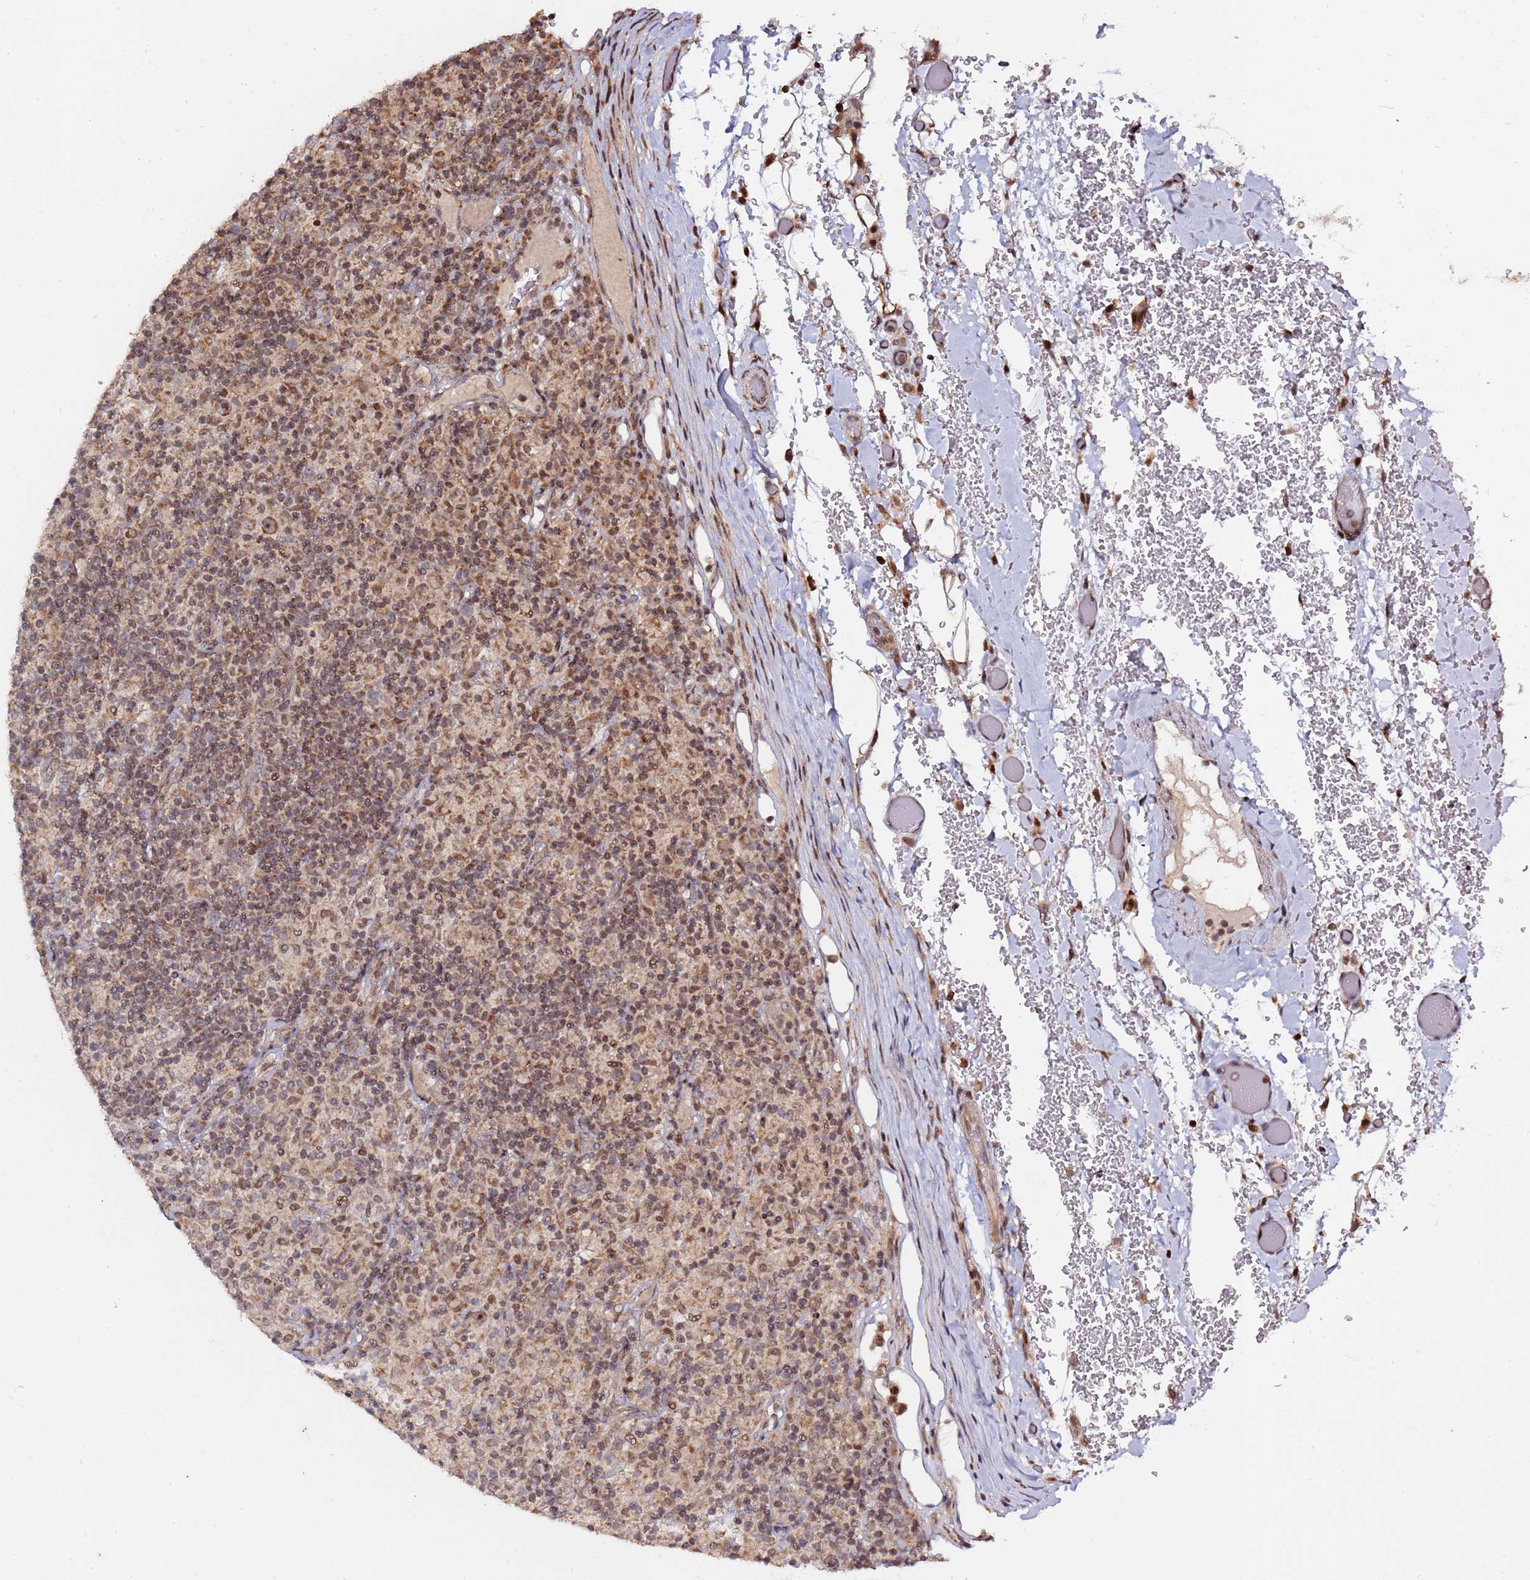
{"staining": {"intensity": "moderate", "quantity": ">75%", "location": "cytoplasmic/membranous,nuclear"}, "tissue": "lymphoma", "cell_type": "Tumor cells", "image_type": "cancer", "snomed": [{"axis": "morphology", "description": "Hodgkin's disease, NOS"}, {"axis": "topography", "description": "Lymph node"}], "caption": "High-power microscopy captured an immunohistochemistry (IHC) histopathology image of Hodgkin's disease, revealing moderate cytoplasmic/membranous and nuclear staining in about >75% of tumor cells.", "gene": "RCOR2", "patient": {"sex": "male", "age": 70}}